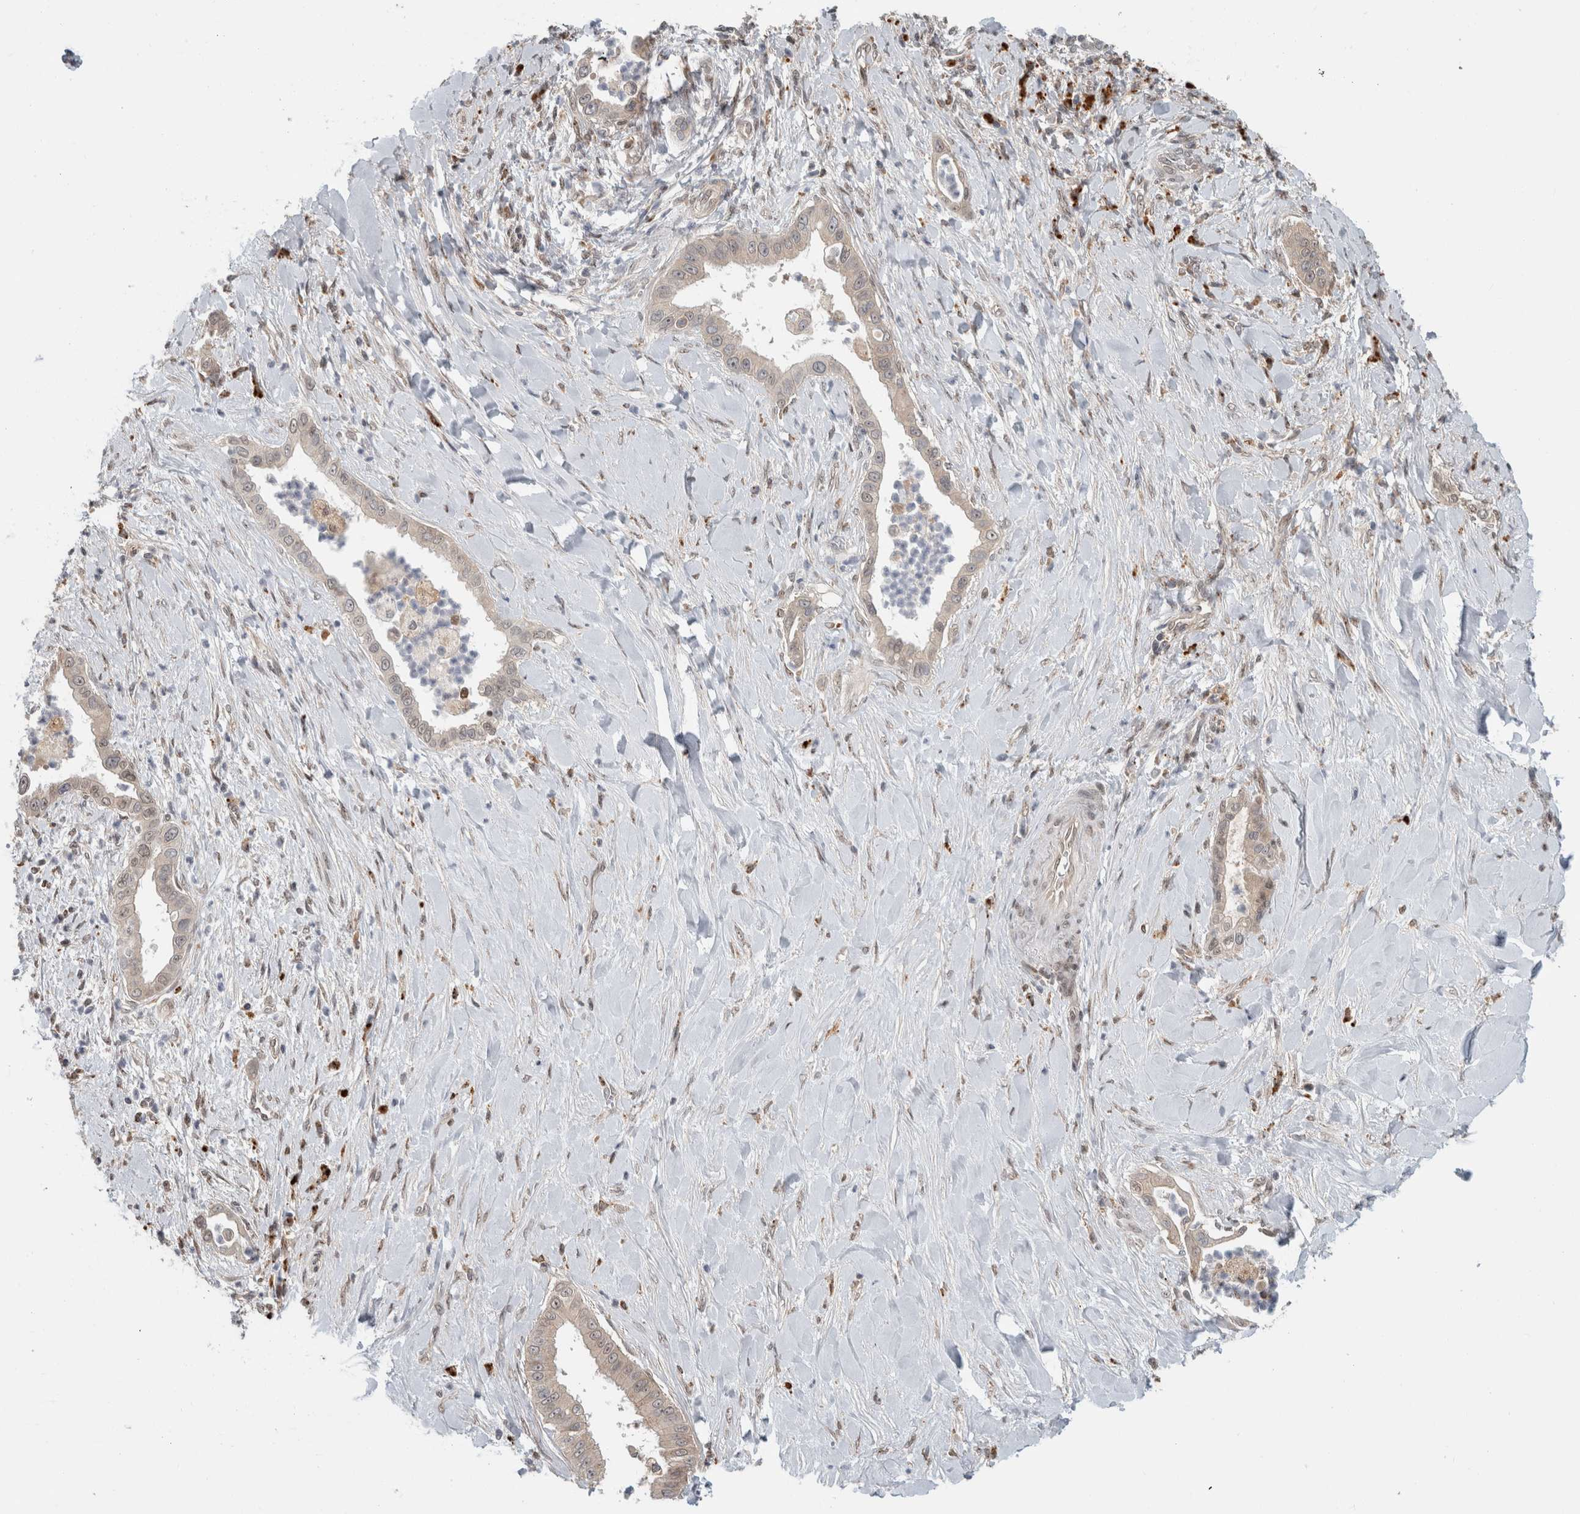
{"staining": {"intensity": "weak", "quantity": ">75%", "location": "cytoplasmic/membranous"}, "tissue": "liver cancer", "cell_type": "Tumor cells", "image_type": "cancer", "snomed": [{"axis": "morphology", "description": "Cholangiocarcinoma"}, {"axis": "topography", "description": "Liver"}], "caption": "Immunohistochemistry histopathology image of neoplastic tissue: cholangiocarcinoma (liver) stained using immunohistochemistry (IHC) demonstrates low levels of weak protein expression localized specifically in the cytoplasmic/membranous of tumor cells, appearing as a cytoplasmic/membranous brown color.", "gene": "NAB2", "patient": {"sex": "female", "age": 54}}